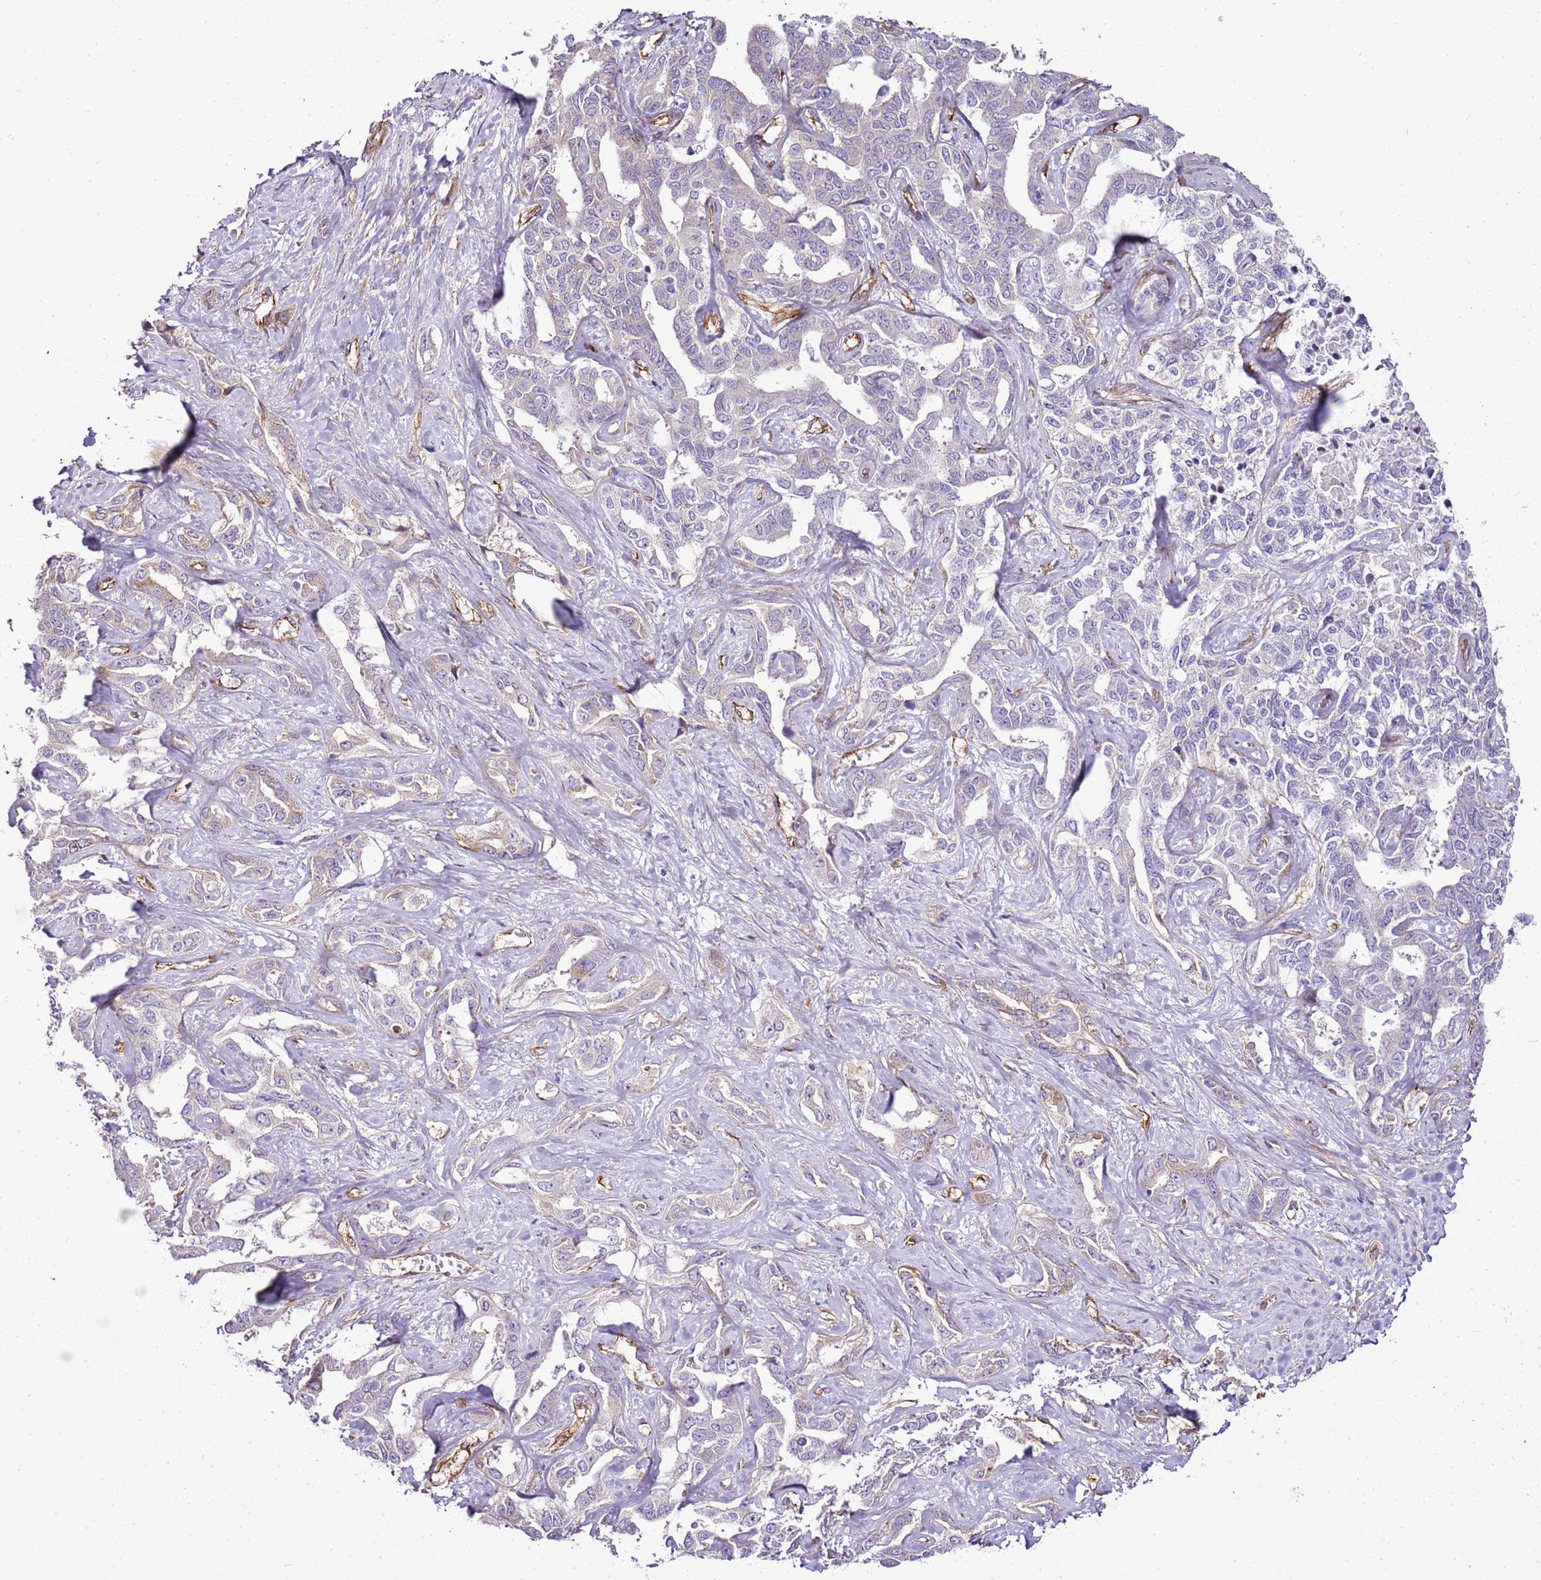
{"staining": {"intensity": "negative", "quantity": "none", "location": "none"}, "tissue": "liver cancer", "cell_type": "Tumor cells", "image_type": "cancer", "snomed": [{"axis": "morphology", "description": "Cholangiocarcinoma"}, {"axis": "topography", "description": "Liver"}], "caption": "High magnification brightfield microscopy of liver cancer (cholangiocarcinoma) stained with DAB (3,3'-diaminobenzidine) (brown) and counterstained with hematoxylin (blue): tumor cells show no significant expression.", "gene": "CTDSPL", "patient": {"sex": "male", "age": 59}}